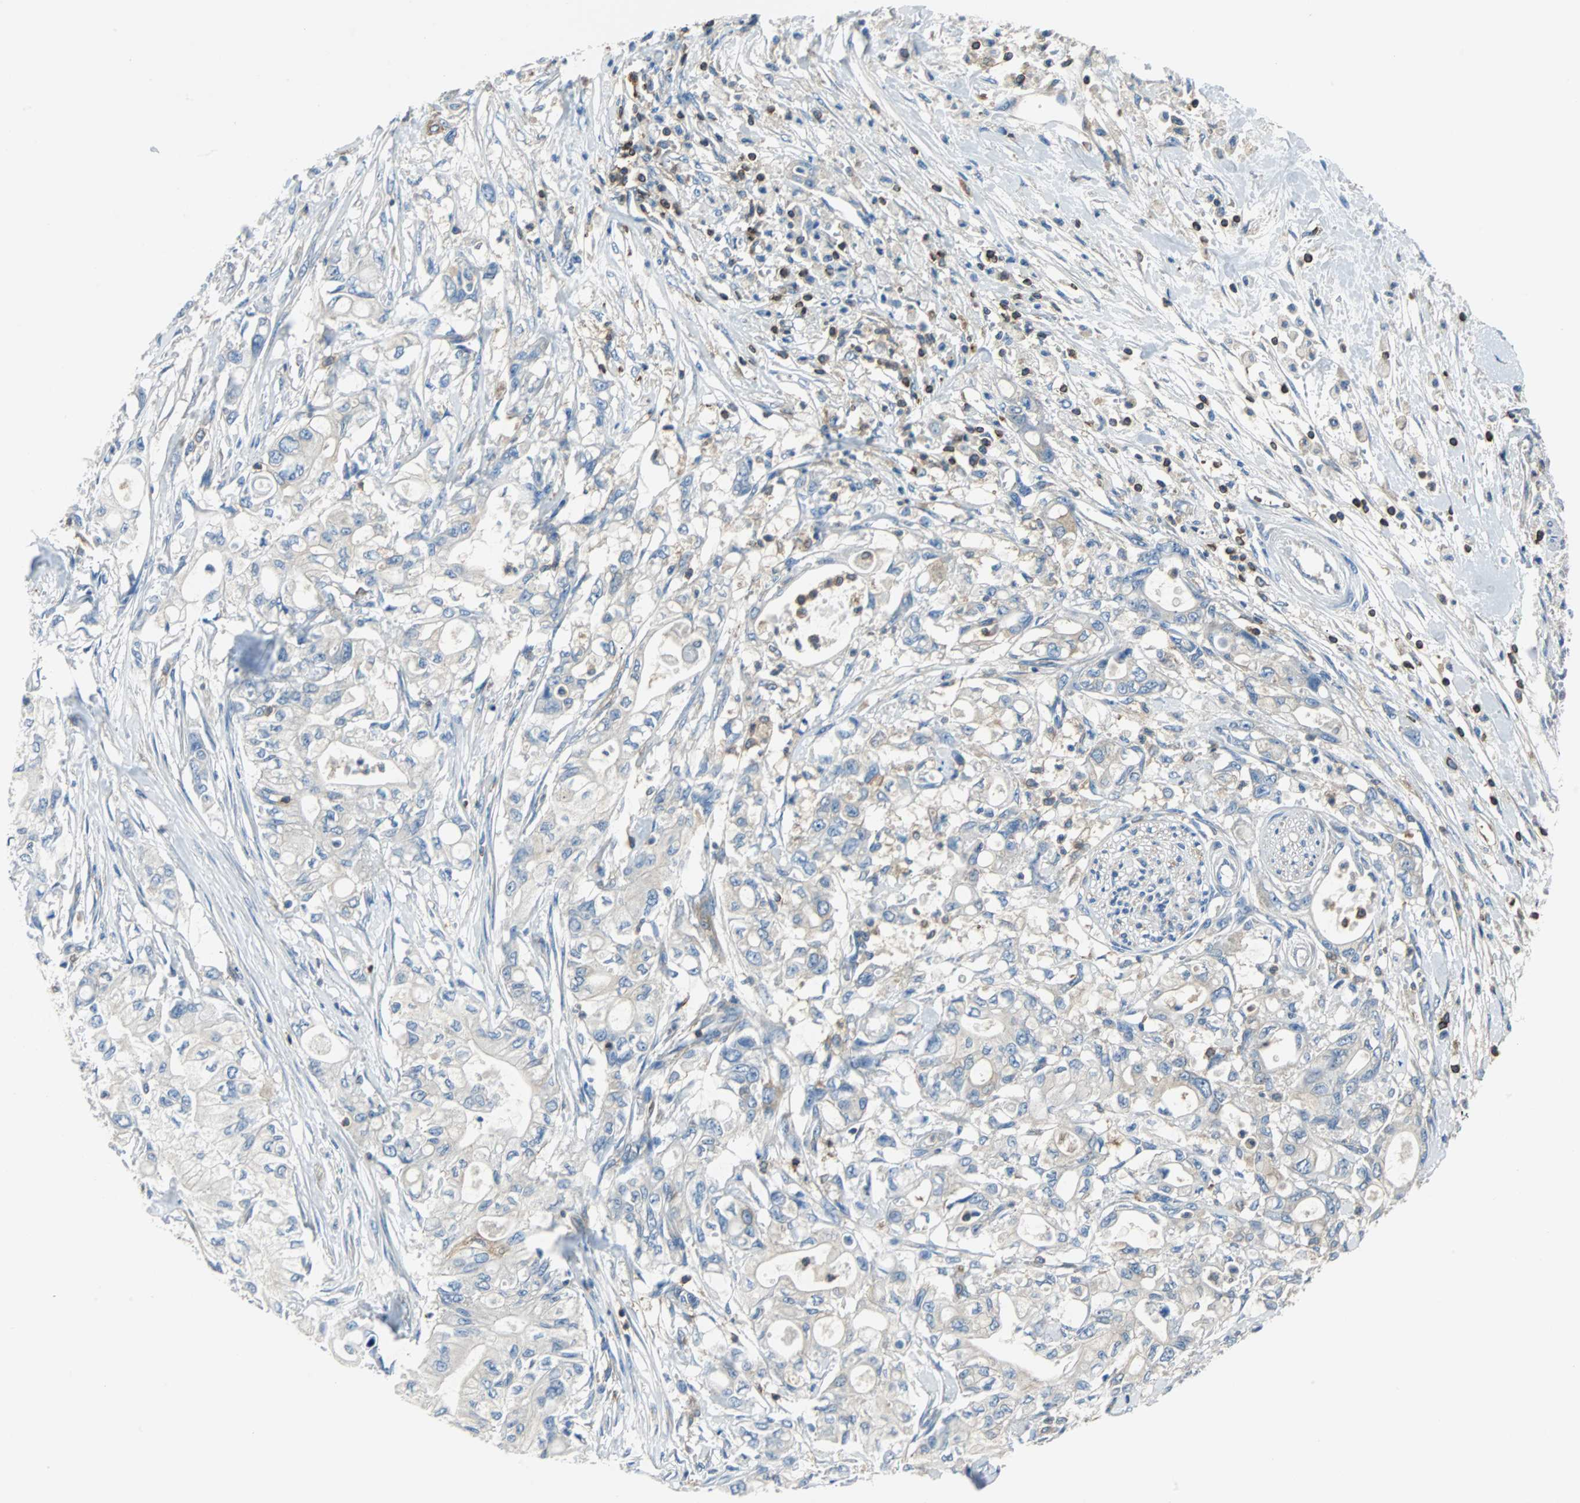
{"staining": {"intensity": "negative", "quantity": "none", "location": "none"}, "tissue": "pancreatic cancer", "cell_type": "Tumor cells", "image_type": "cancer", "snomed": [{"axis": "morphology", "description": "Adenocarcinoma, NOS"}, {"axis": "topography", "description": "Pancreas"}], "caption": "The micrograph shows no staining of tumor cells in pancreatic cancer. The staining was performed using DAB to visualize the protein expression in brown, while the nuclei were stained in blue with hematoxylin (Magnification: 20x).", "gene": "TSC22D4", "patient": {"sex": "male", "age": 79}}